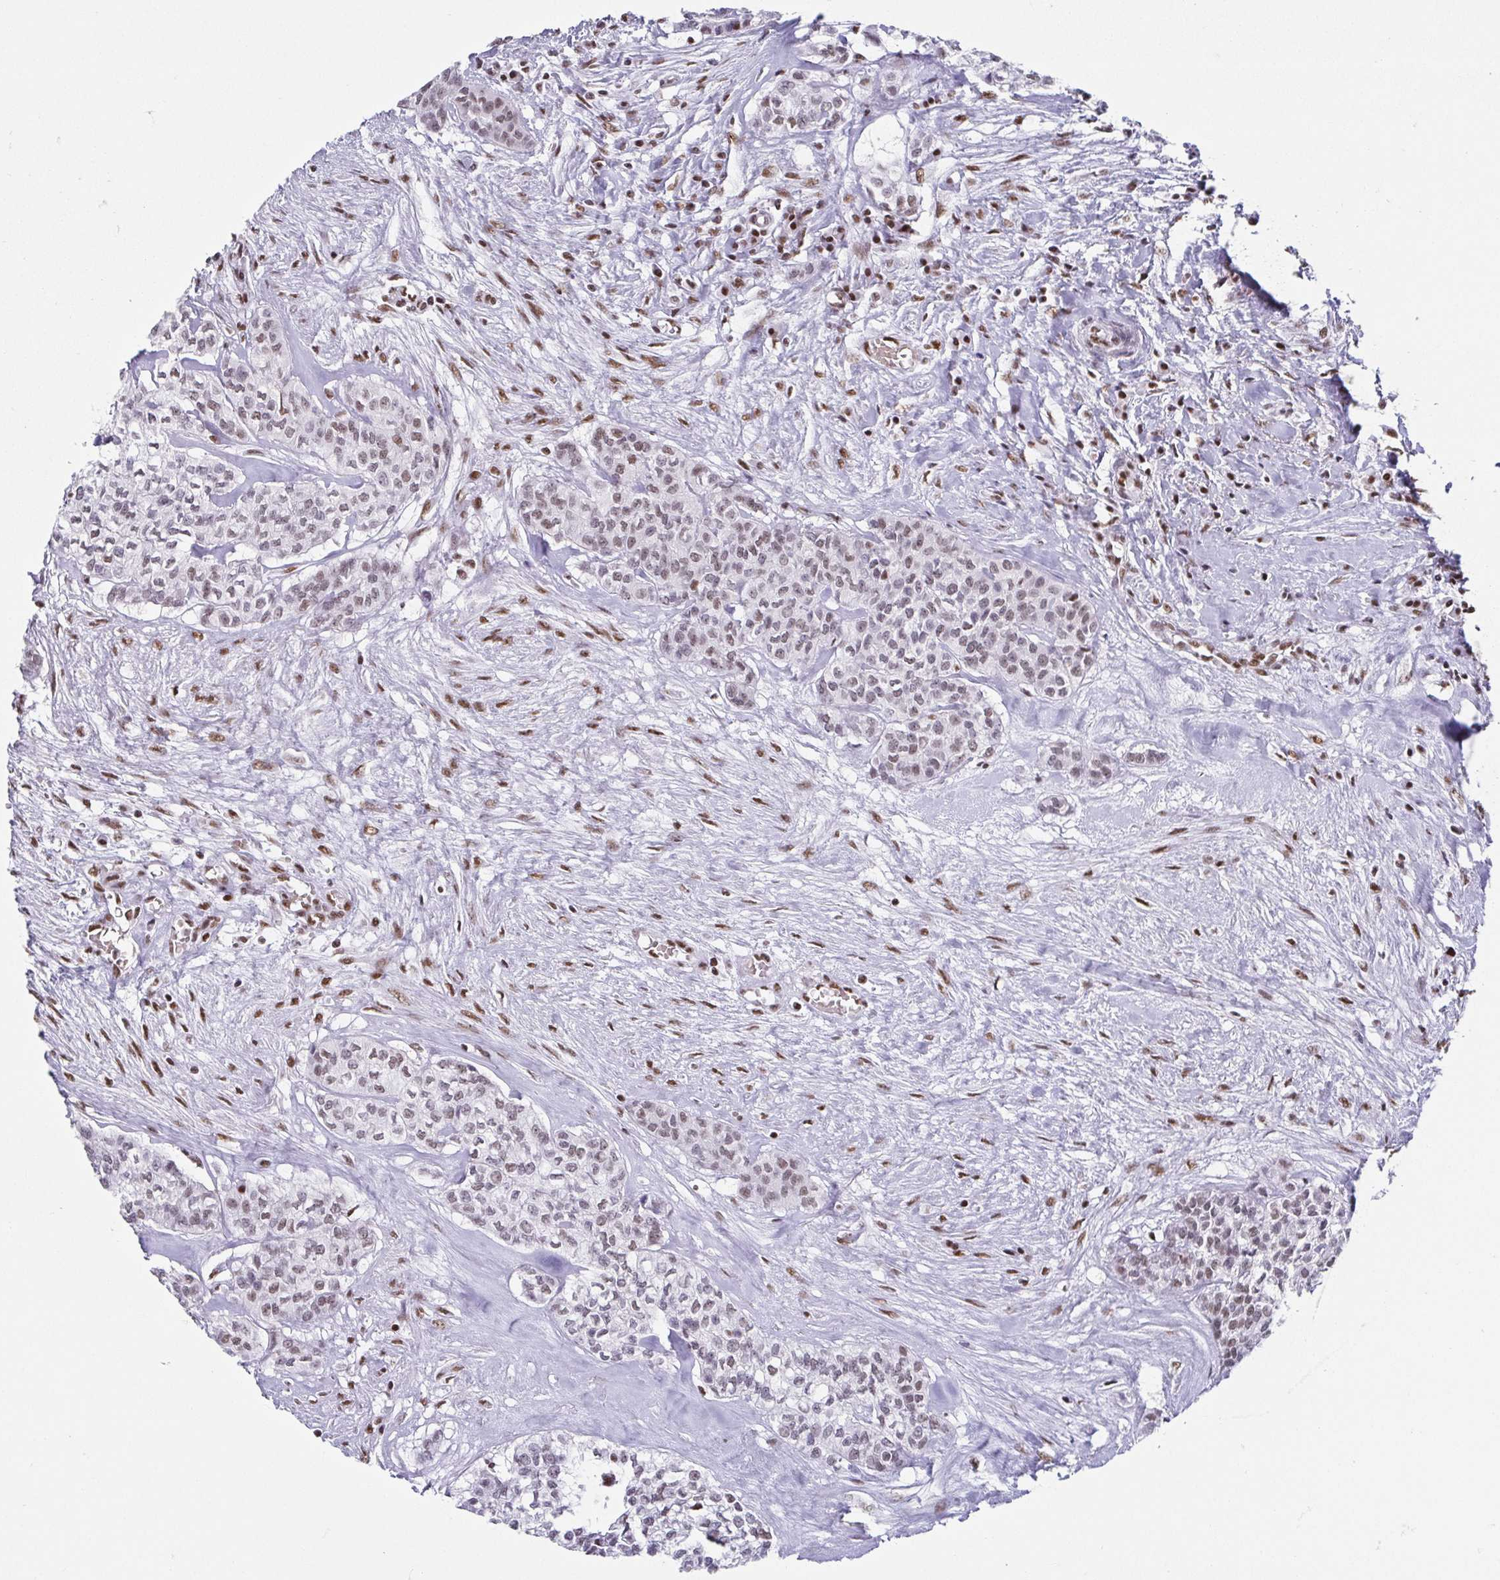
{"staining": {"intensity": "negative", "quantity": "none", "location": "none"}, "tissue": "head and neck cancer", "cell_type": "Tumor cells", "image_type": "cancer", "snomed": [{"axis": "morphology", "description": "Adenocarcinoma, NOS"}, {"axis": "topography", "description": "Head-Neck"}], "caption": "A high-resolution micrograph shows immunohistochemistry (IHC) staining of head and neck cancer, which exhibits no significant positivity in tumor cells.", "gene": "EWSR1", "patient": {"sex": "male", "age": 81}}